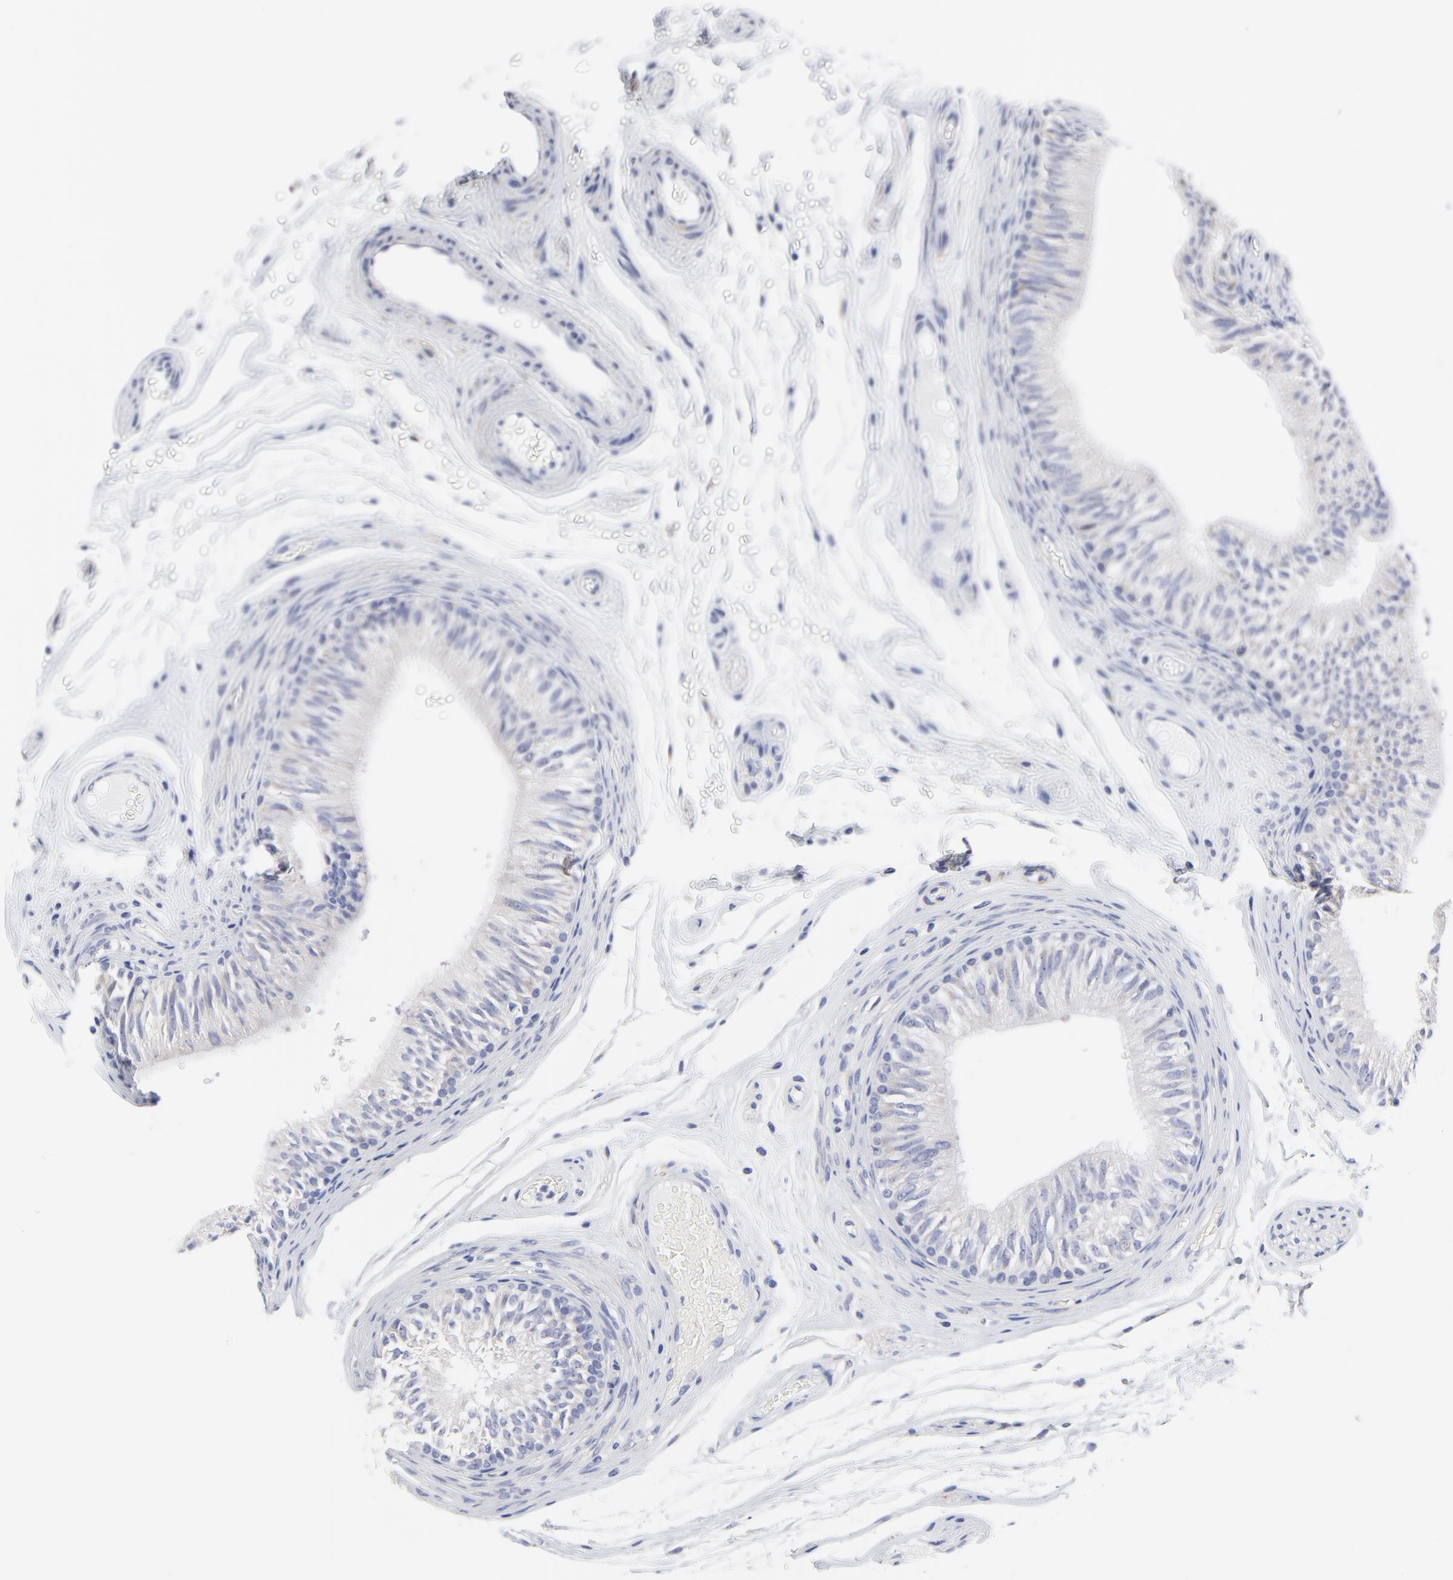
{"staining": {"intensity": "negative", "quantity": "none", "location": "none"}, "tissue": "epididymis", "cell_type": "Glandular cells", "image_type": "normal", "snomed": [{"axis": "morphology", "description": "Normal tissue, NOS"}, {"axis": "topography", "description": "Testis"}, {"axis": "topography", "description": "Epididymis"}], "caption": "Benign epididymis was stained to show a protein in brown. There is no significant positivity in glandular cells. (DAB (3,3'-diaminobenzidine) immunohistochemistry (IHC) visualized using brightfield microscopy, high magnification).", "gene": "DUSP9", "patient": {"sex": "male", "age": 36}}